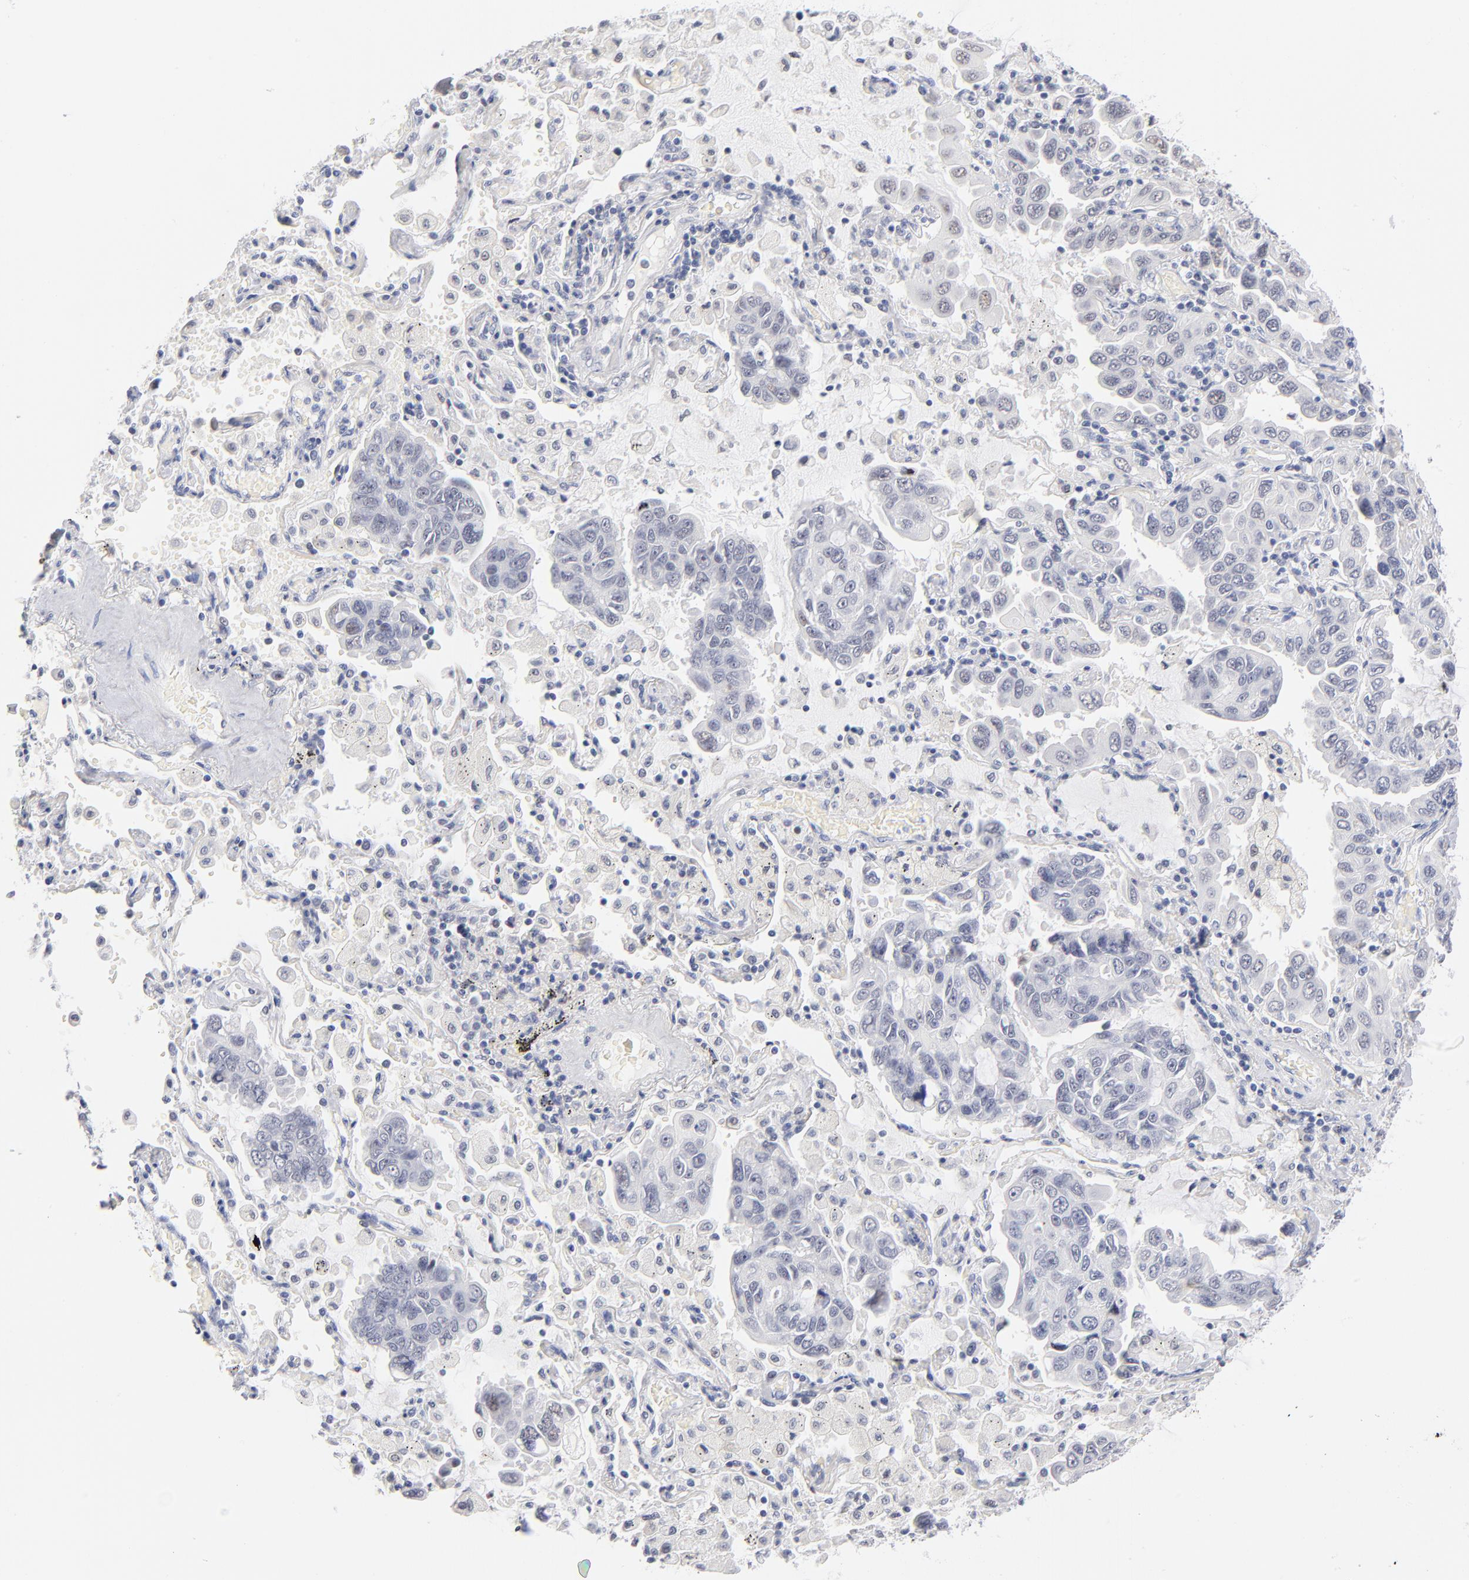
{"staining": {"intensity": "negative", "quantity": "none", "location": "none"}, "tissue": "lung cancer", "cell_type": "Tumor cells", "image_type": "cancer", "snomed": [{"axis": "morphology", "description": "Adenocarcinoma, NOS"}, {"axis": "topography", "description": "Lung"}], "caption": "Adenocarcinoma (lung) was stained to show a protein in brown. There is no significant positivity in tumor cells. Brightfield microscopy of immunohistochemistry (IHC) stained with DAB (brown) and hematoxylin (blue), captured at high magnification.", "gene": "KHNYN", "patient": {"sex": "male", "age": 64}}